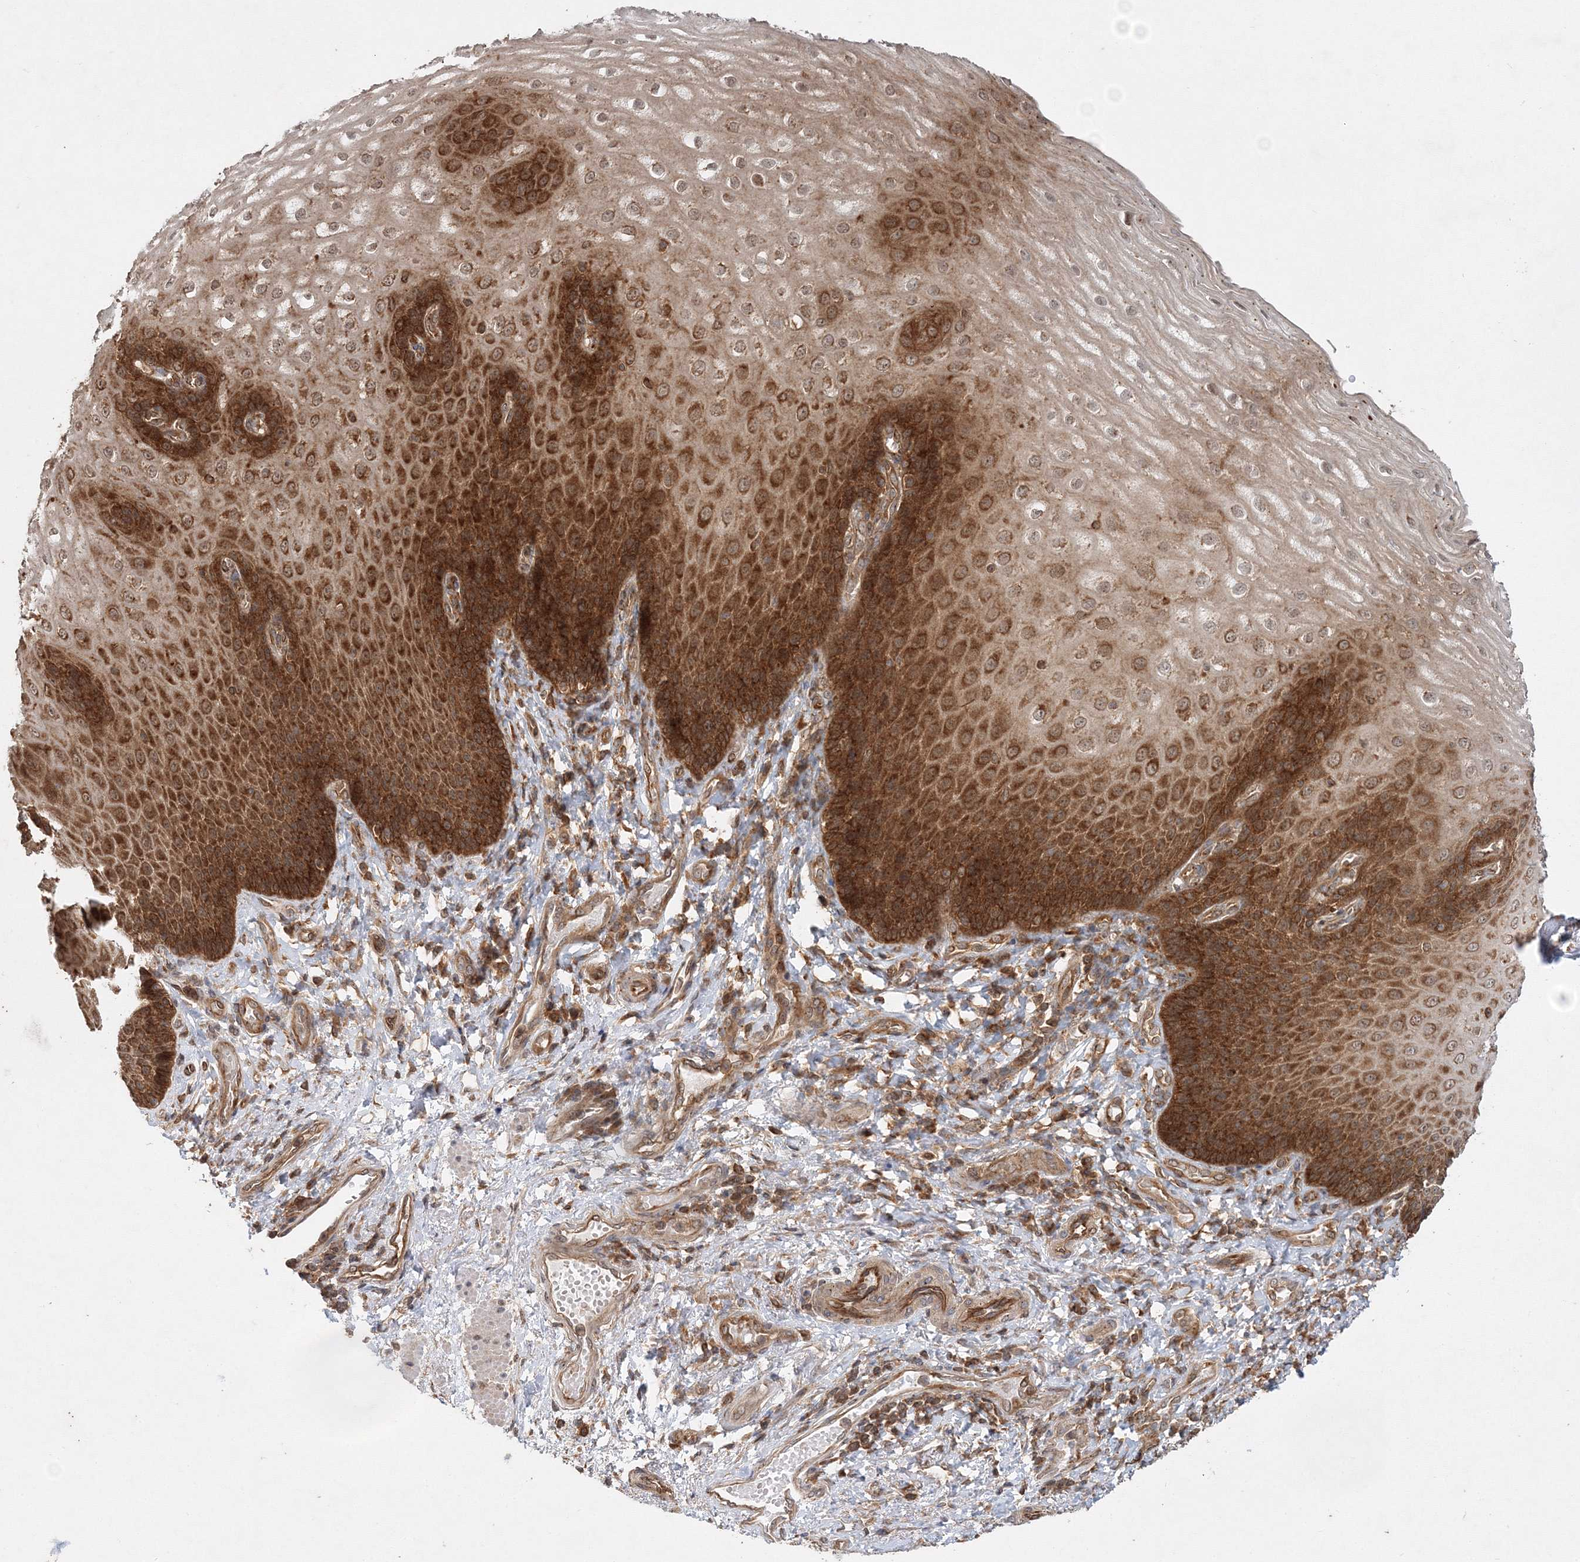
{"staining": {"intensity": "strong", "quantity": ">75%", "location": "cytoplasmic/membranous"}, "tissue": "esophagus", "cell_type": "Squamous epithelial cells", "image_type": "normal", "snomed": [{"axis": "morphology", "description": "Normal tissue, NOS"}, {"axis": "topography", "description": "Esophagus"}], "caption": "A micrograph of human esophagus stained for a protein demonstrates strong cytoplasmic/membranous brown staining in squamous epithelial cells.", "gene": "WDR37", "patient": {"sex": "male", "age": 54}}